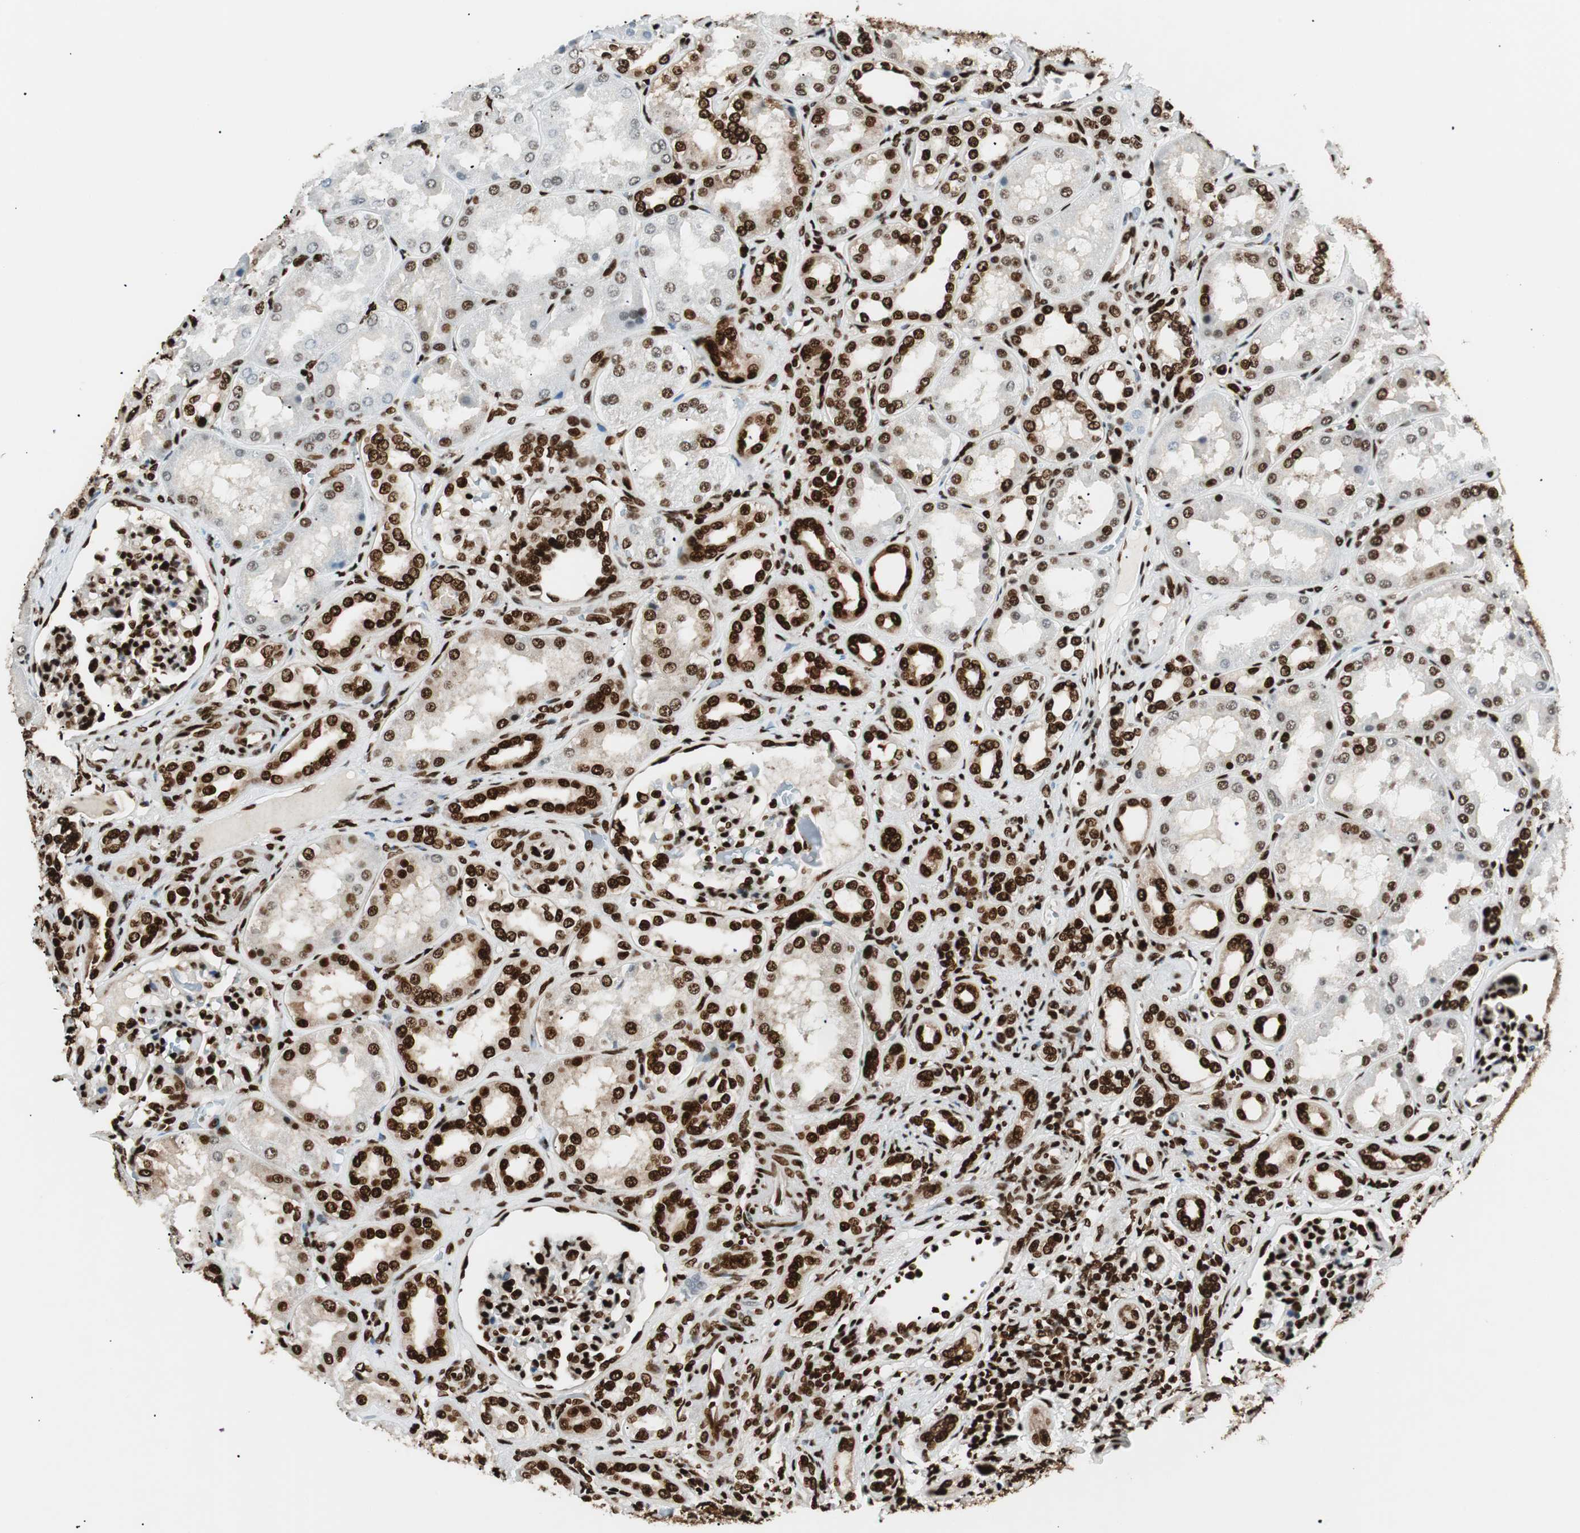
{"staining": {"intensity": "strong", "quantity": ">75%", "location": "nuclear"}, "tissue": "kidney", "cell_type": "Cells in glomeruli", "image_type": "normal", "snomed": [{"axis": "morphology", "description": "Normal tissue, NOS"}, {"axis": "topography", "description": "Kidney"}], "caption": "A histopathology image of kidney stained for a protein demonstrates strong nuclear brown staining in cells in glomeruli. The staining is performed using DAB brown chromogen to label protein expression. The nuclei are counter-stained blue using hematoxylin.", "gene": "EWSR1", "patient": {"sex": "female", "age": 56}}